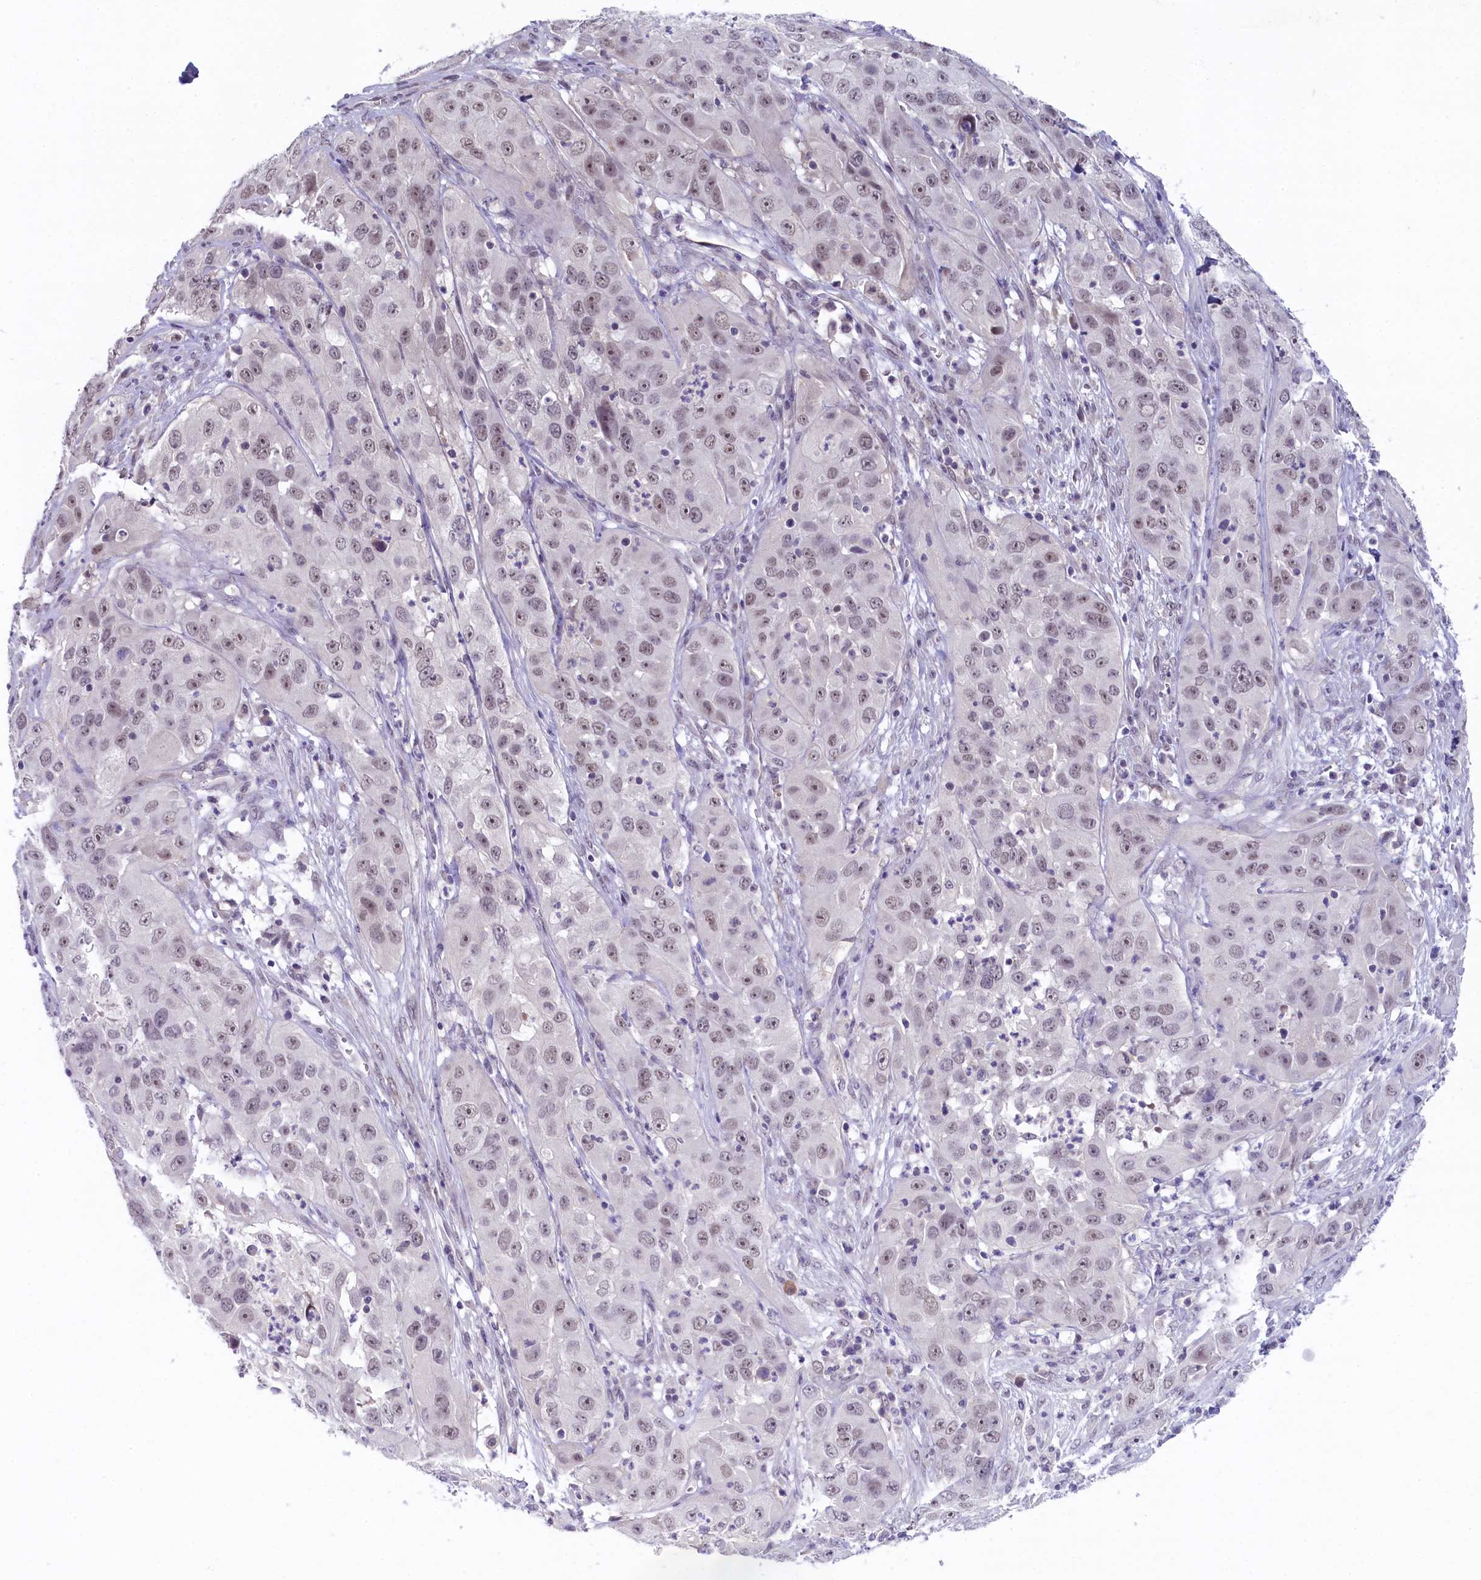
{"staining": {"intensity": "weak", "quantity": ">75%", "location": "nuclear"}, "tissue": "cervical cancer", "cell_type": "Tumor cells", "image_type": "cancer", "snomed": [{"axis": "morphology", "description": "Squamous cell carcinoma, NOS"}, {"axis": "topography", "description": "Cervix"}], "caption": "Human cervical cancer stained for a protein (brown) displays weak nuclear positive expression in approximately >75% of tumor cells.", "gene": "CRAMP1", "patient": {"sex": "female", "age": 32}}